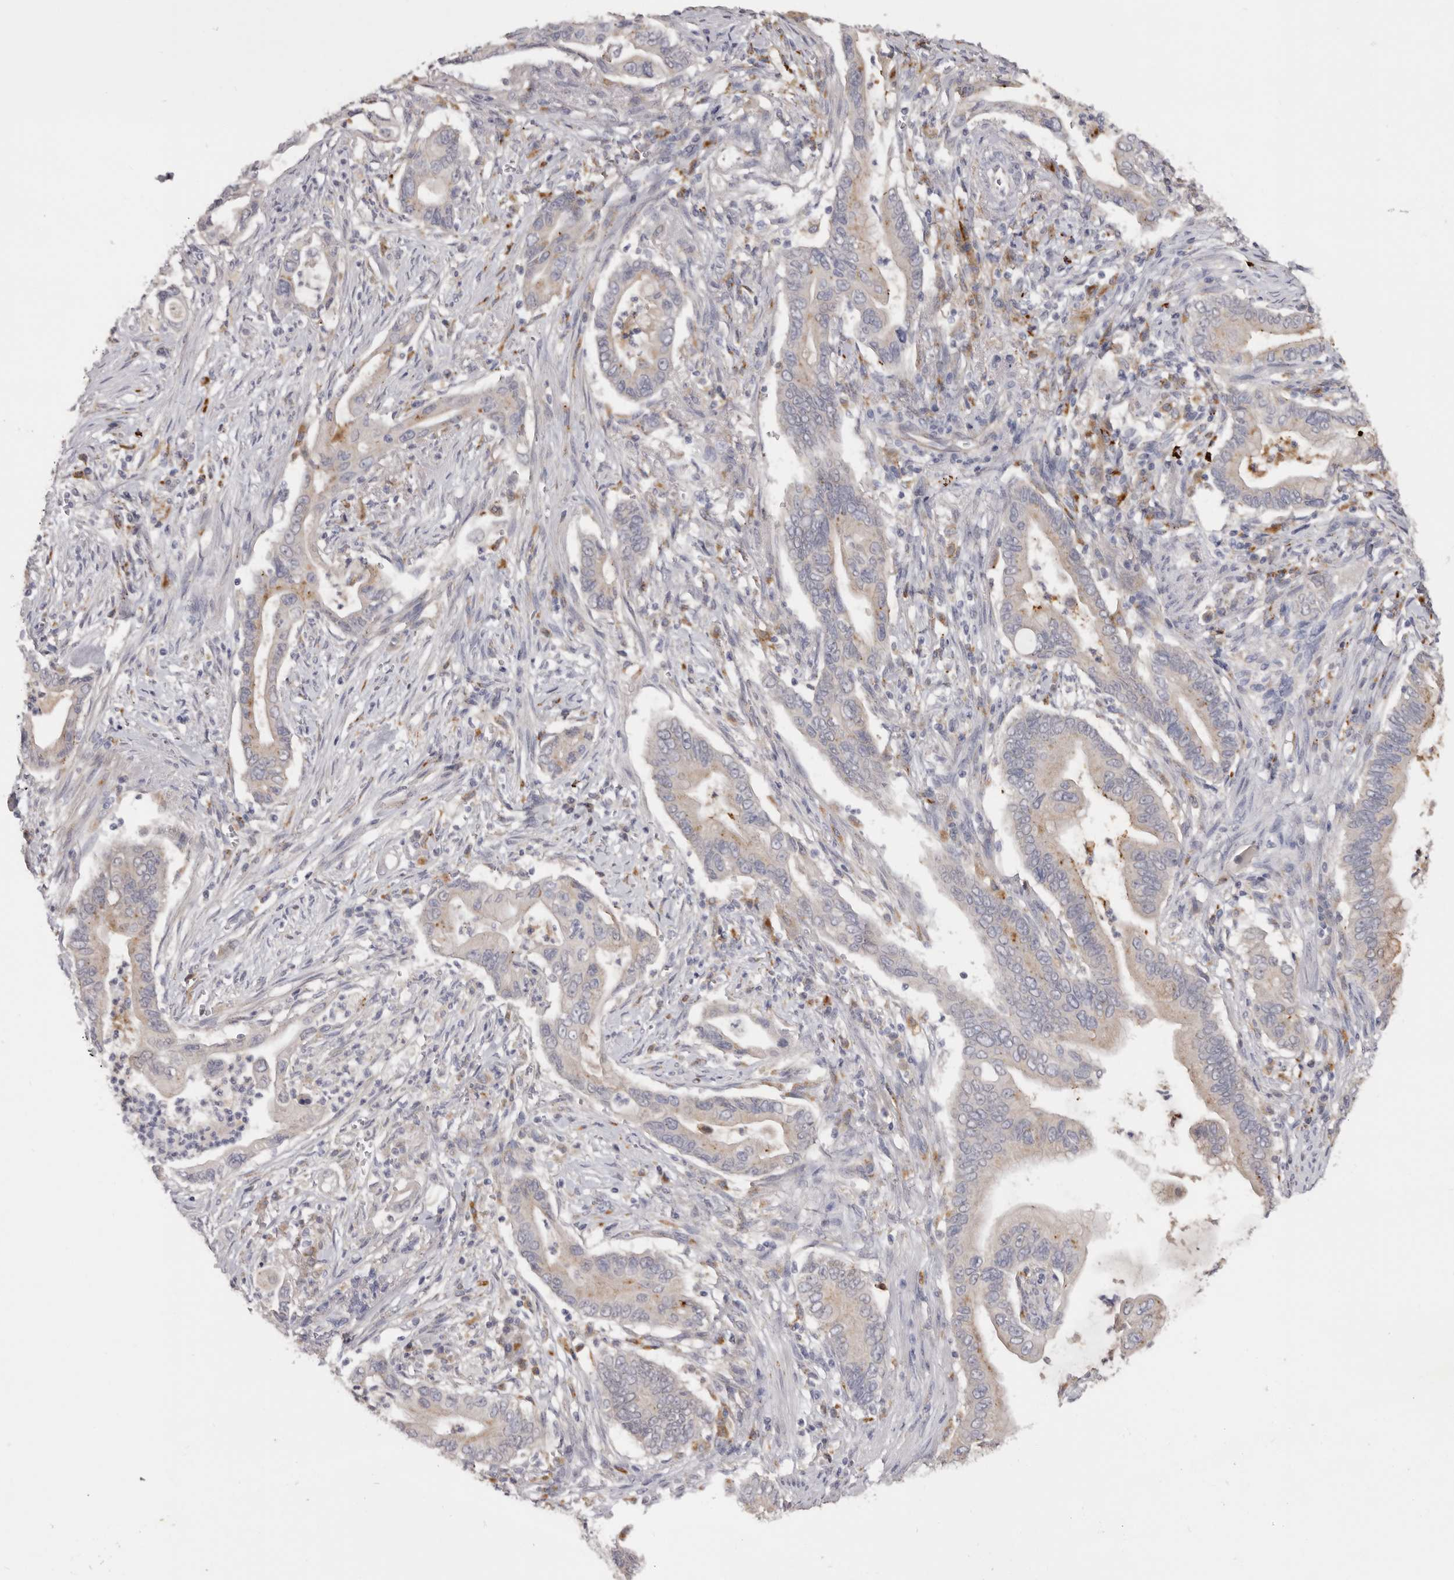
{"staining": {"intensity": "weak", "quantity": "25%-75%", "location": "cytoplasmic/membranous"}, "tissue": "pancreatic cancer", "cell_type": "Tumor cells", "image_type": "cancer", "snomed": [{"axis": "morphology", "description": "Adenocarcinoma, NOS"}, {"axis": "topography", "description": "Pancreas"}], "caption": "IHC micrograph of adenocarcinoma (pancreatic) stained for a protein (brown), which displays low levels of weak cytoplasmic/membranous positivity in about 25%-75% of tumor cells.", "gene": "DAP", "patient": {"sex": "male", "age": 78}}